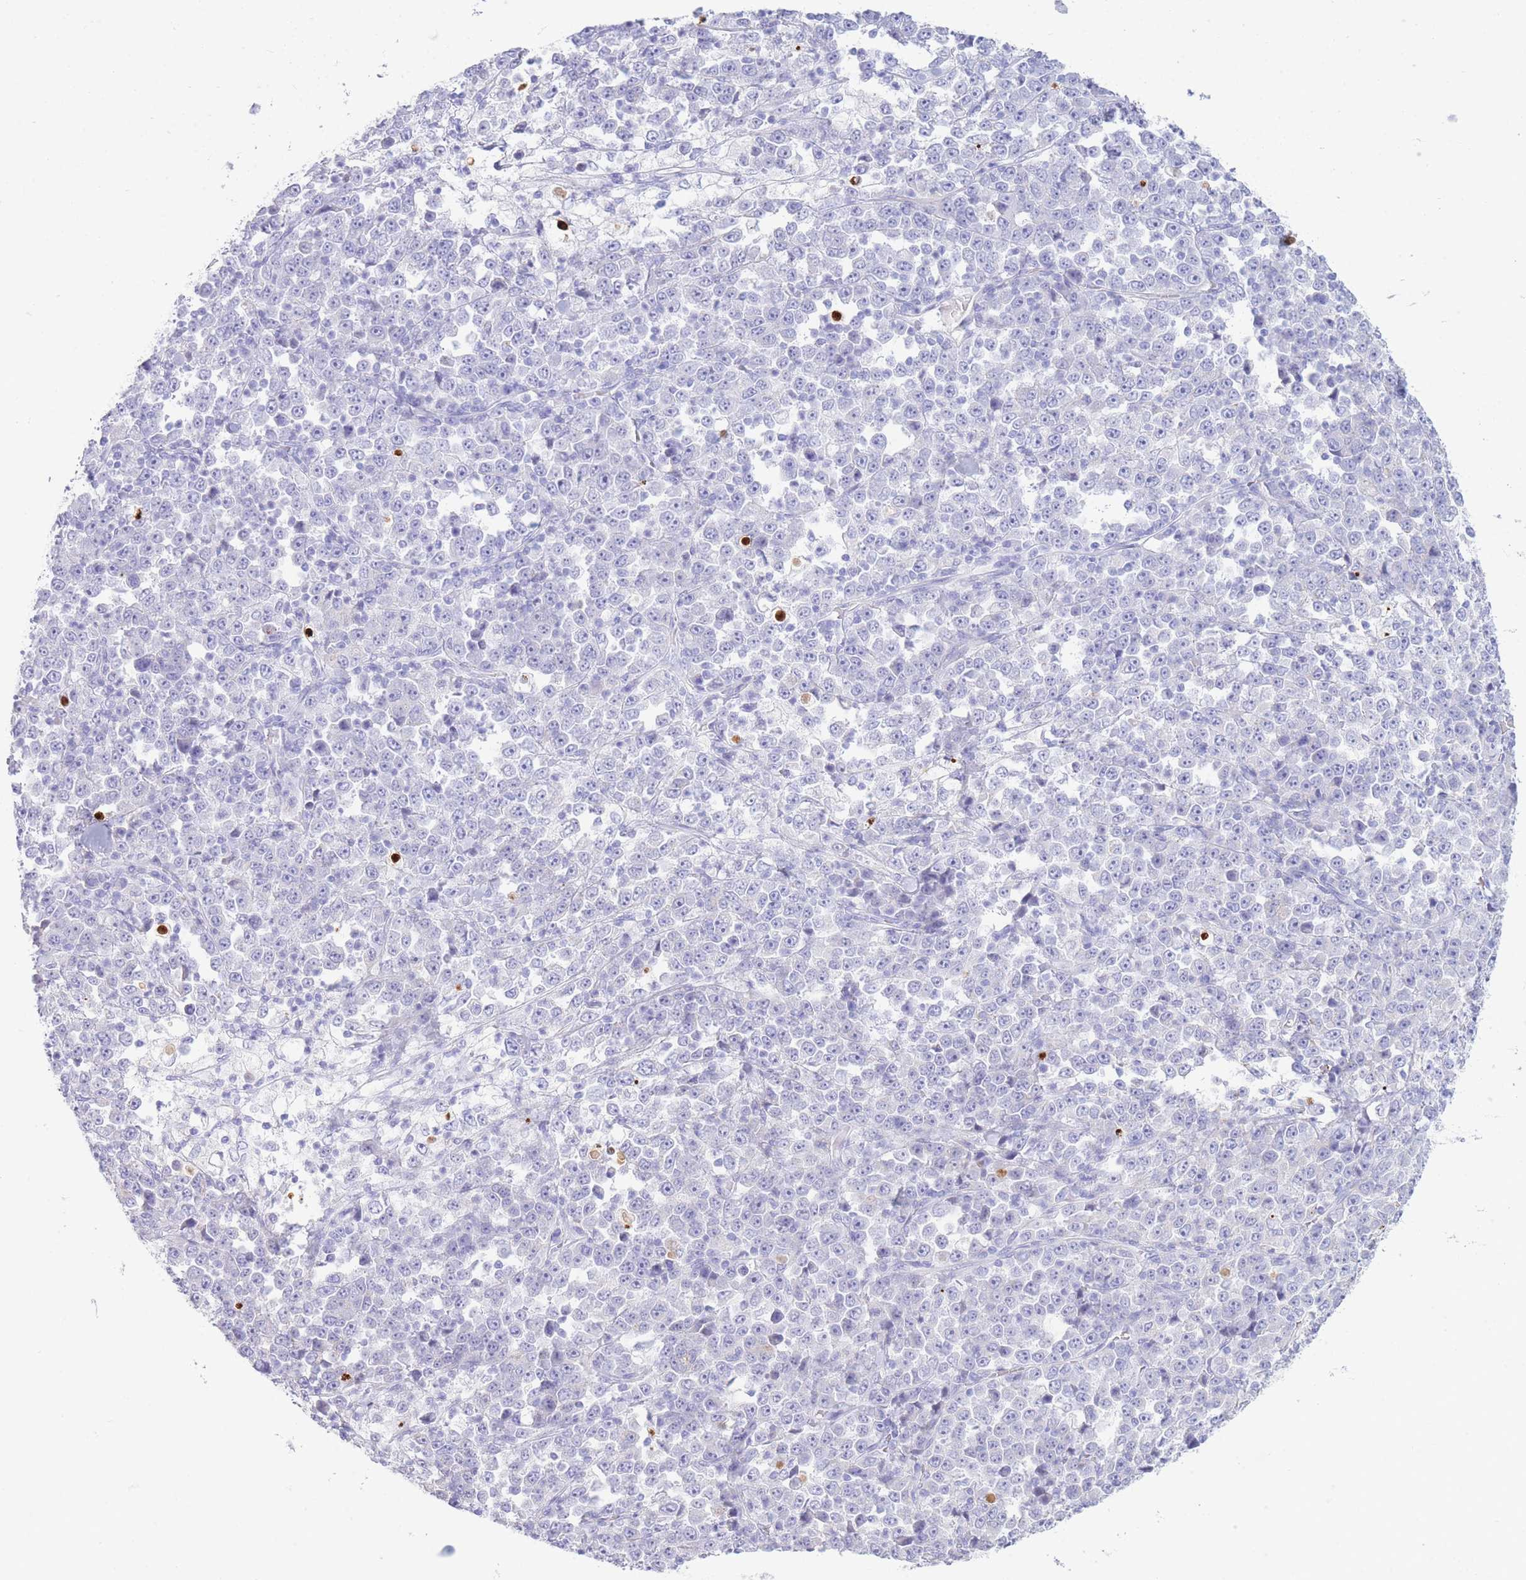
{"staining": {"intensity": "negative", "quantity": "none", "location": "none"}, "tissue": "stomach cancer", "cell_type": "Tumor cells", "image_type": "cancer", "snomed": [{"axis": "morphology", "description": "Normal tissue, NOS"}, {"axis": "morphology", "description": "Adenocarcinoma, NOS"}, {"axis": "topography", "description": "Stomach, upper"}, {"axis": "topography", "description": "Stomach"}], "caption": "Stomach cancer stained for a protein using IHC reveals no staining tumor cells.", "gene": "VWA8", "patient": {"sex": "male", "age": 59}}